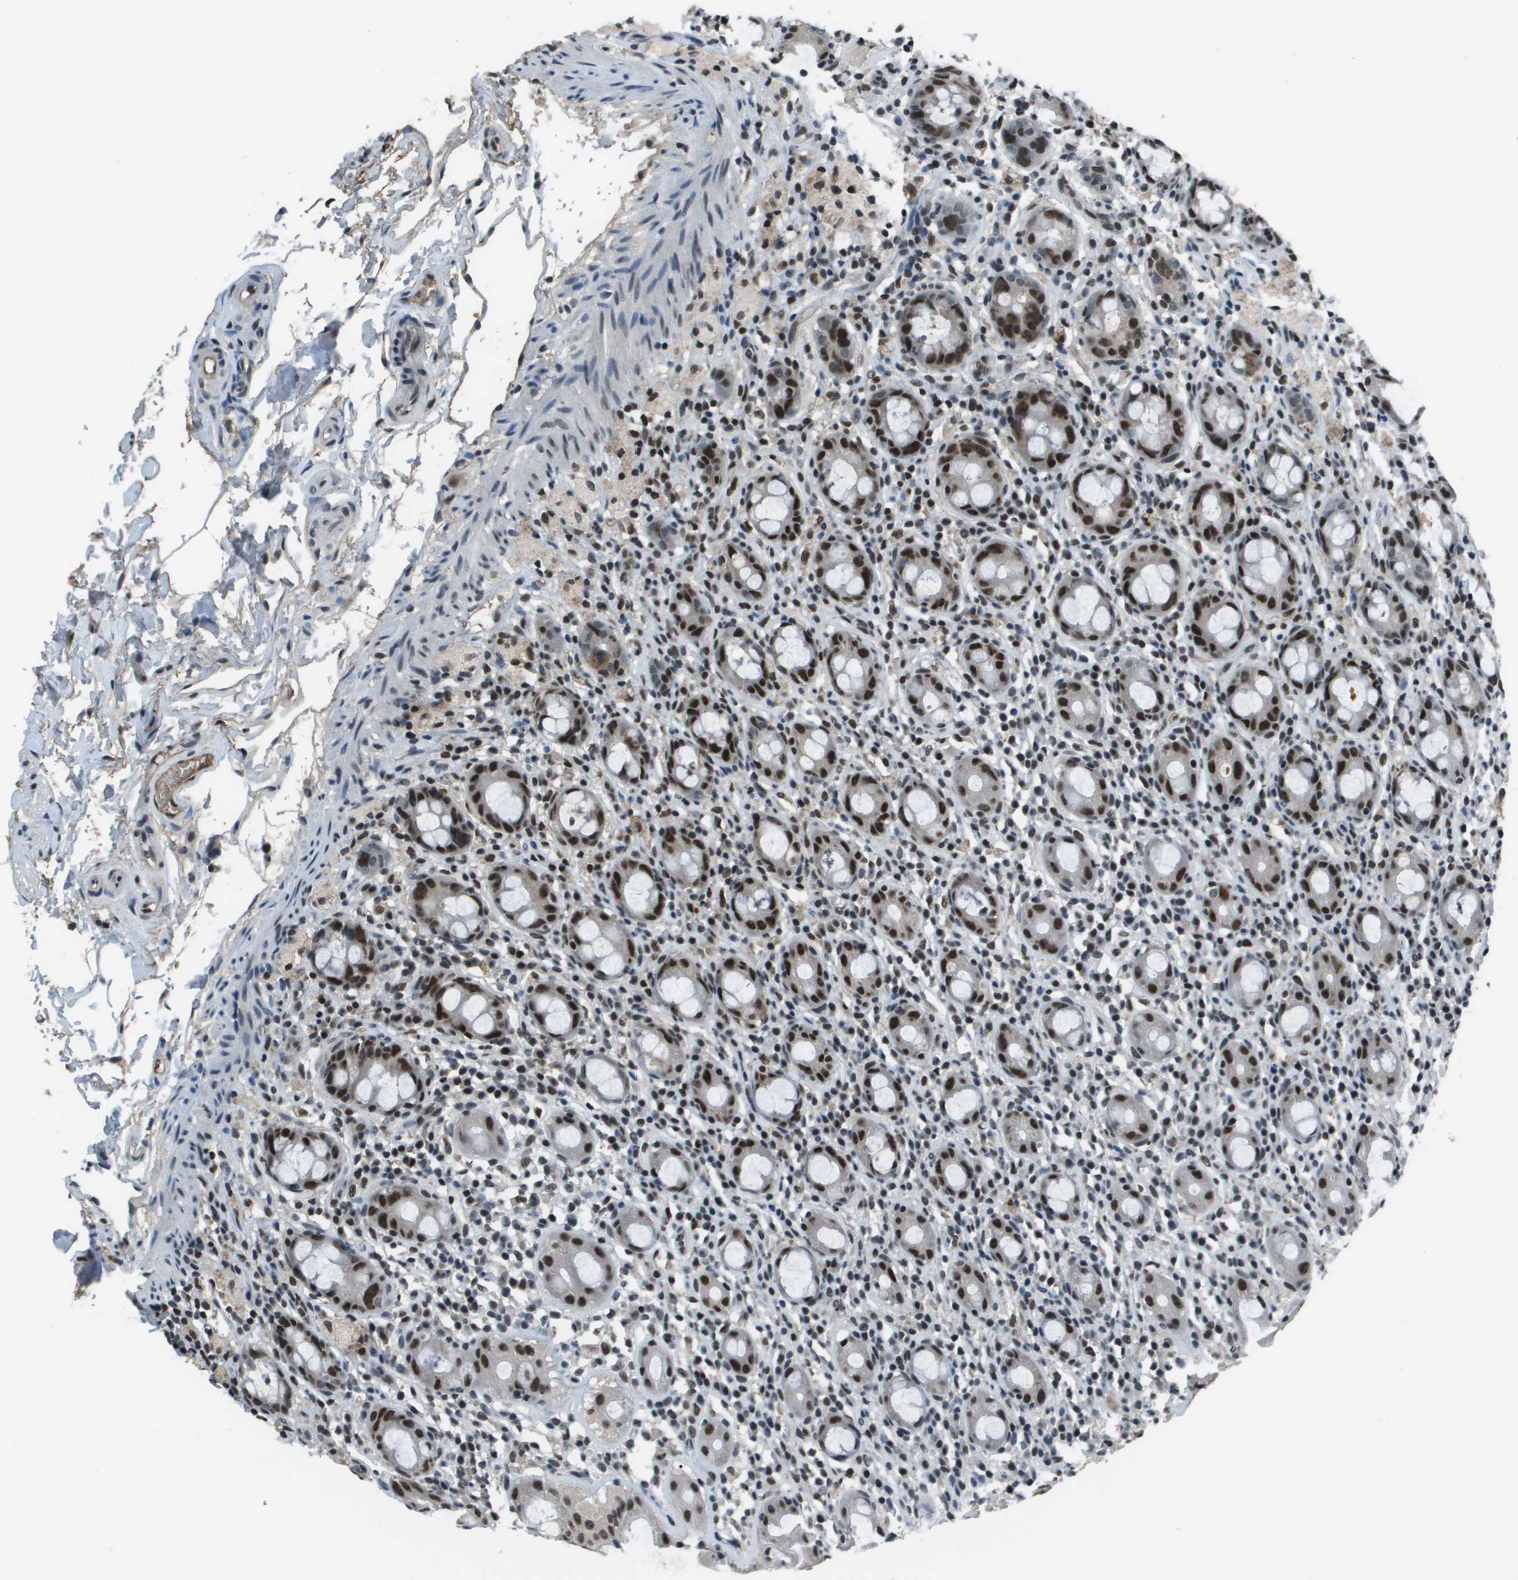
{"staining": {"intensity": "strong", "quantity": ">75%", "location": "nuclear"}, "tissue": "rectum", "cell_type": "Glandular cells", "image_type": "normal", "snomed": [{"axis": "morphology", "description": "Normal tissue, NOS"}, {"axis": "topography", "description": "Rectum"}], "caption": "Rectum stained for a protein (brown) reveals strong nuclear positive positivity in about >75% of glandular cells.", "gene": "THRAP3", "patient": {"sex": "male", "age": 44}}